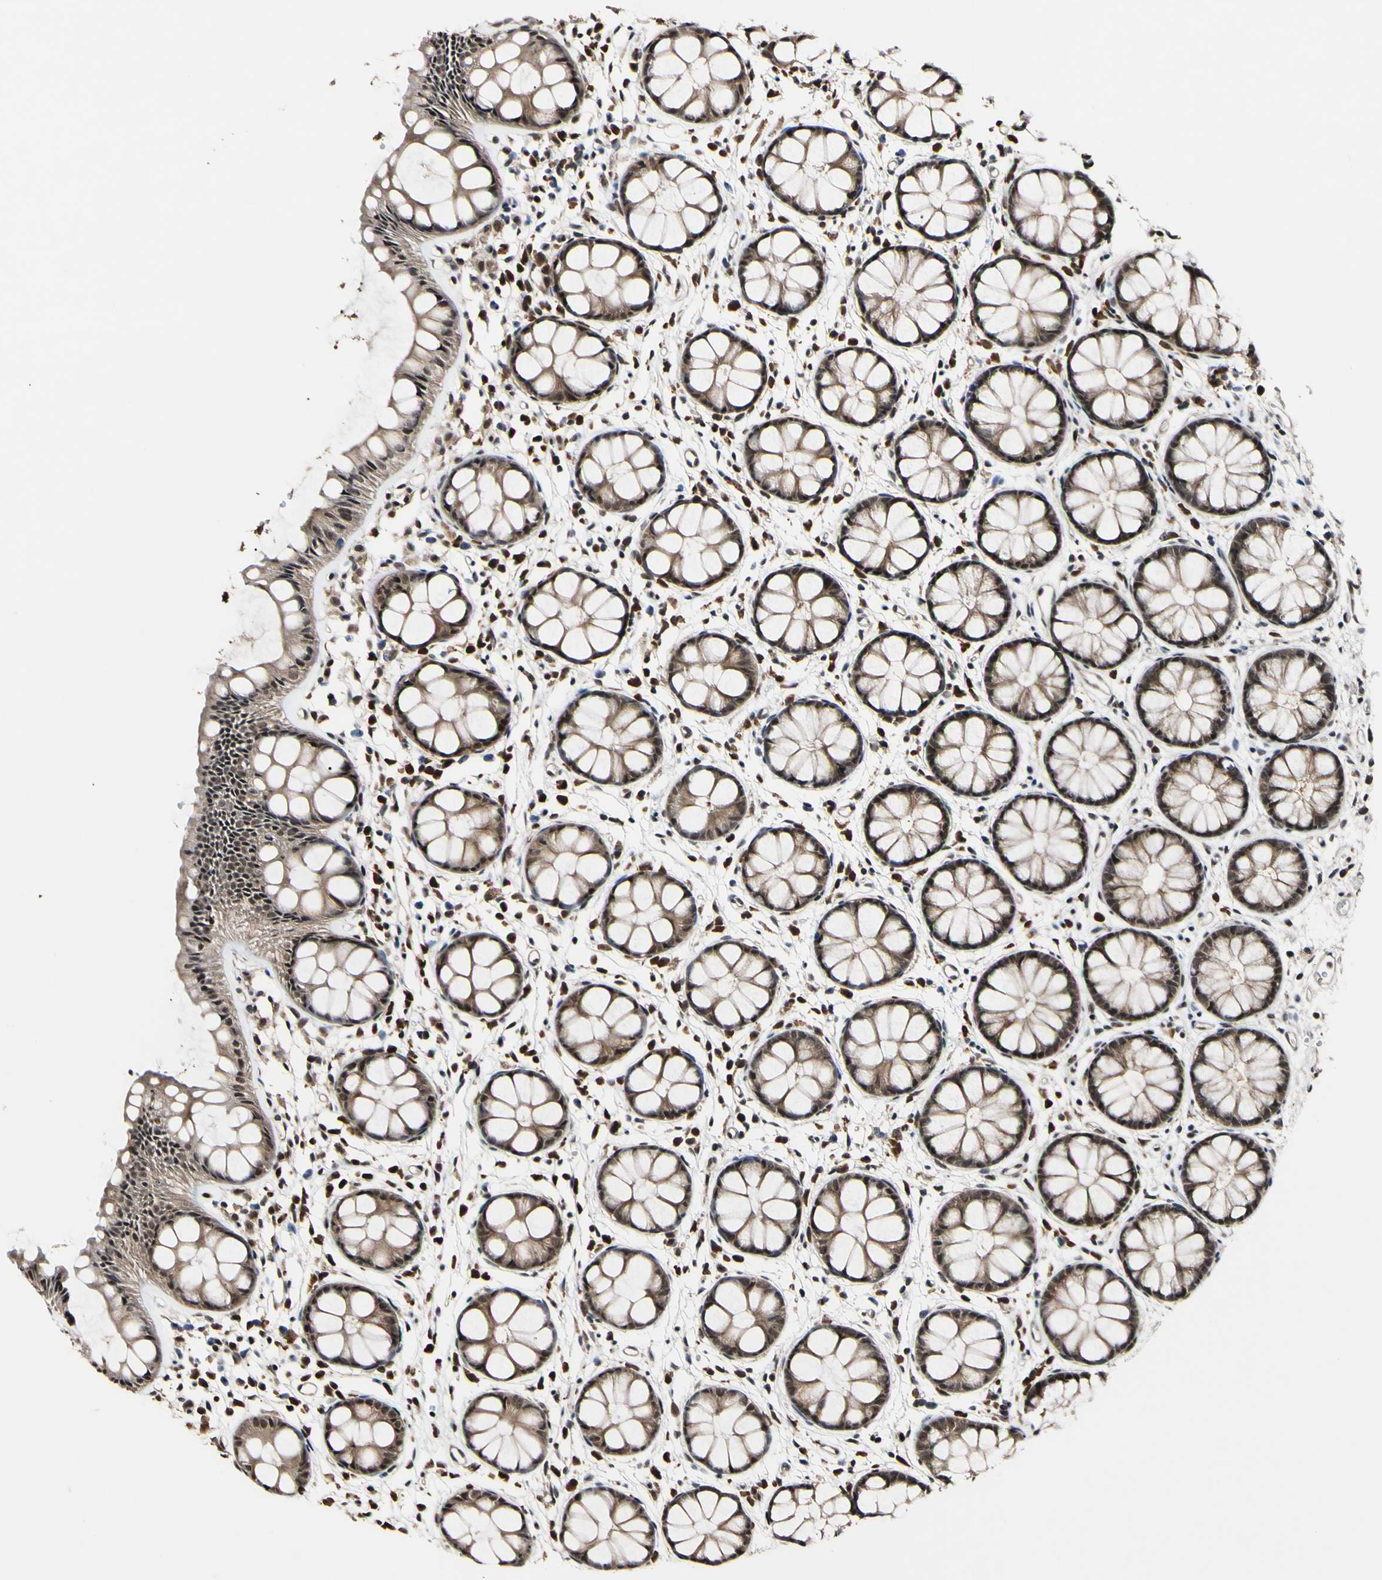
{"staining": {"intensity": "weak", "quantity": ">75%", "location": "cytoplasmic/membranous,nuclear"}, "tissue": "rectum", "cell_type": "Glandular cells", "image_type": "normal", "snomed": [{"axis": "morphology", "description": "Normal tissue, NOS"}, {"axis": "topography", "description": "Rectum"}], "caption": "Human rectum stained for a protein (brown) demonstrates weak cytoplasmic/membranous,nuclear positive positivity in about >75% of glandular cells.", "gene": "PSMD10", "patient": {"sex": "female", "age": 66}}